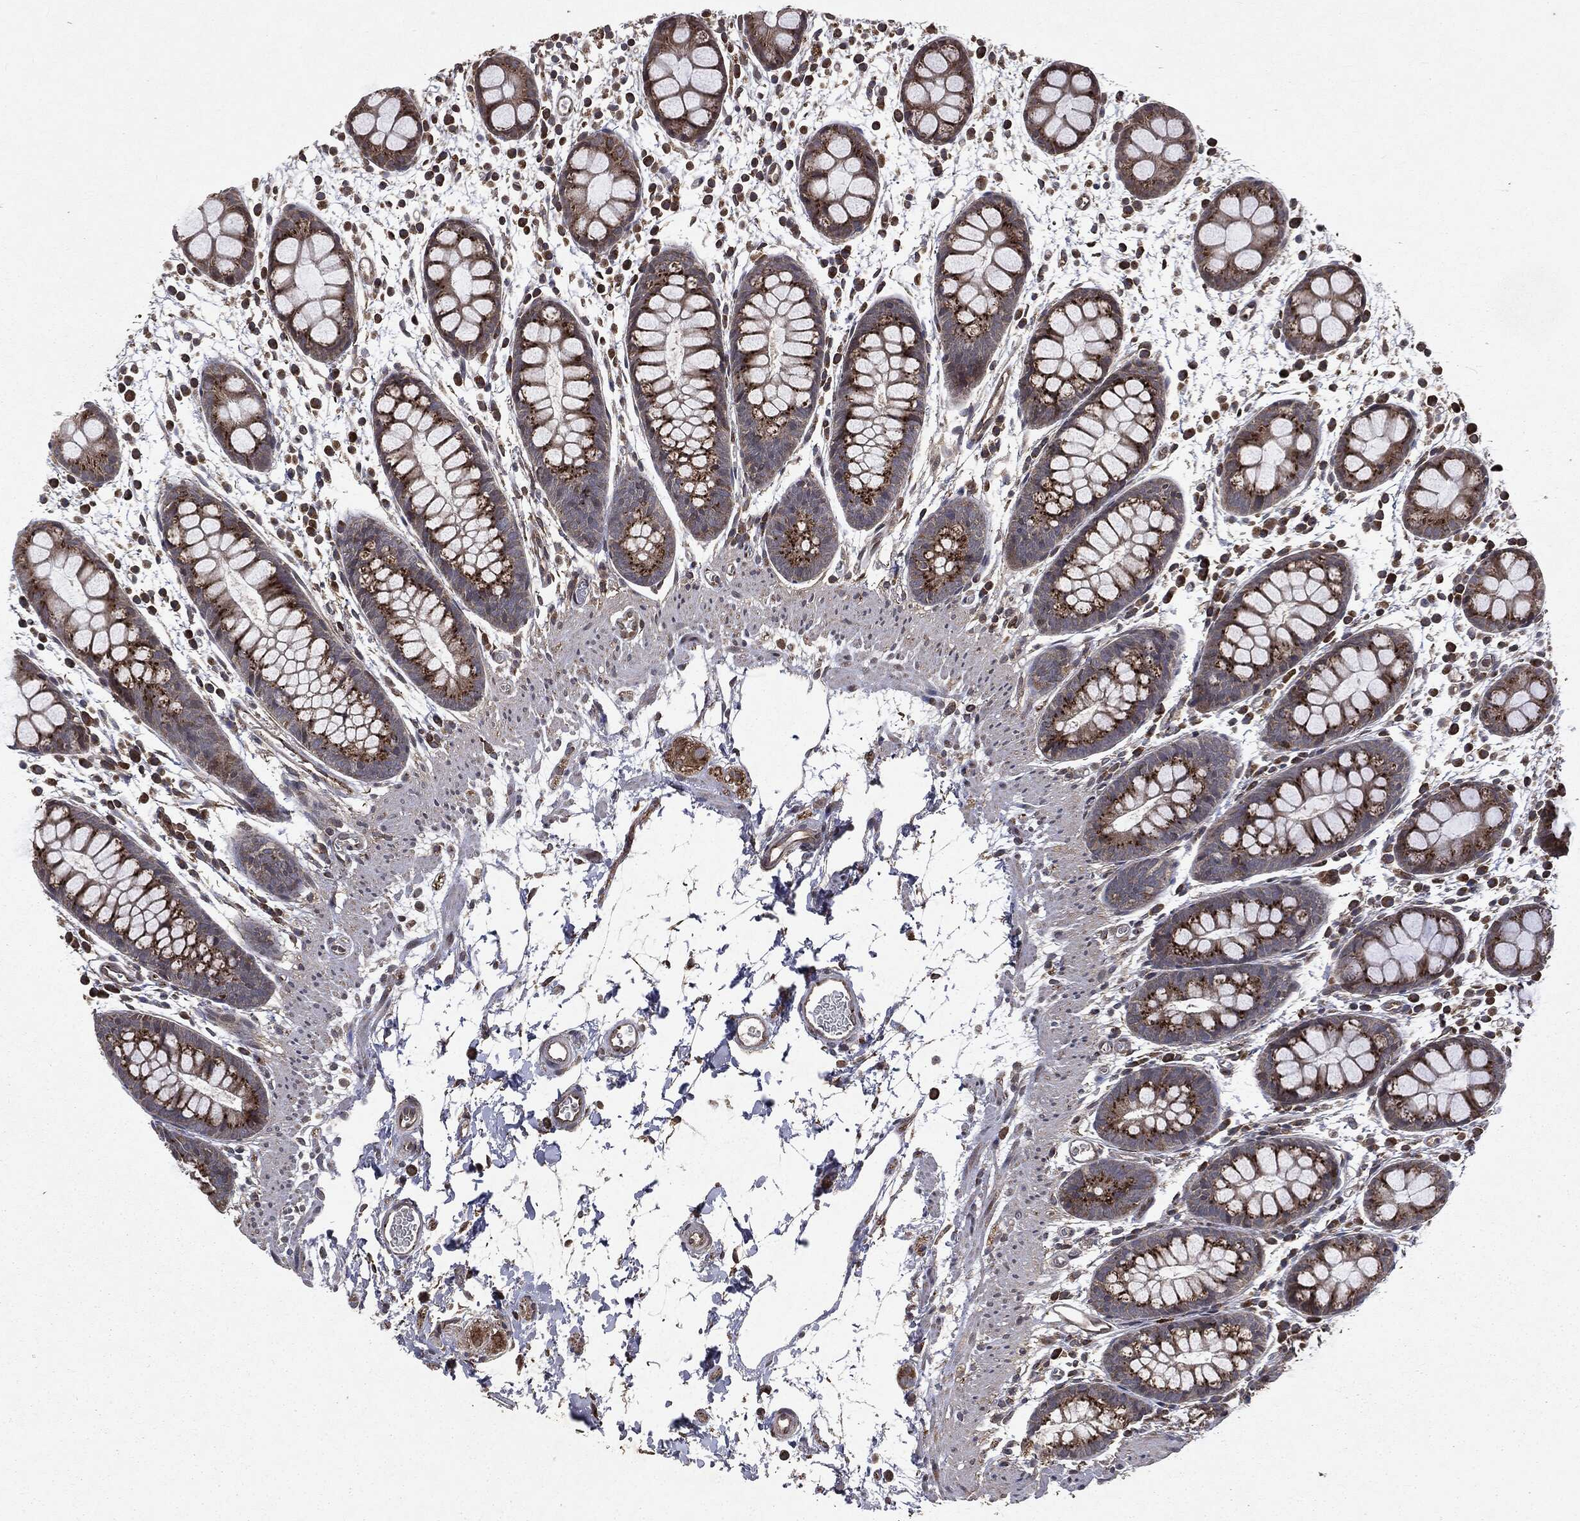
{"staining": {"intensity": "strong", "quantity": ">75%", "location": "cytoplasmic/membranous"}, "tissue": "rectum", "cell_type": "Glandular cells", "image_type": "normal", "snomed": [{"axis": "morphology", "description": "Normal tissue, NOS"}, {"axis": "topography", "description": "Rectum"}], "caption": "This photomicrograph exhibits immunohistochemistry staining of normal human rectum, with high strong cytoplasmic/membranous staining in approximately >75% of glandular cells.", "gene": "PLPPR2", "patient": {"sex": "male", "age": 57}}